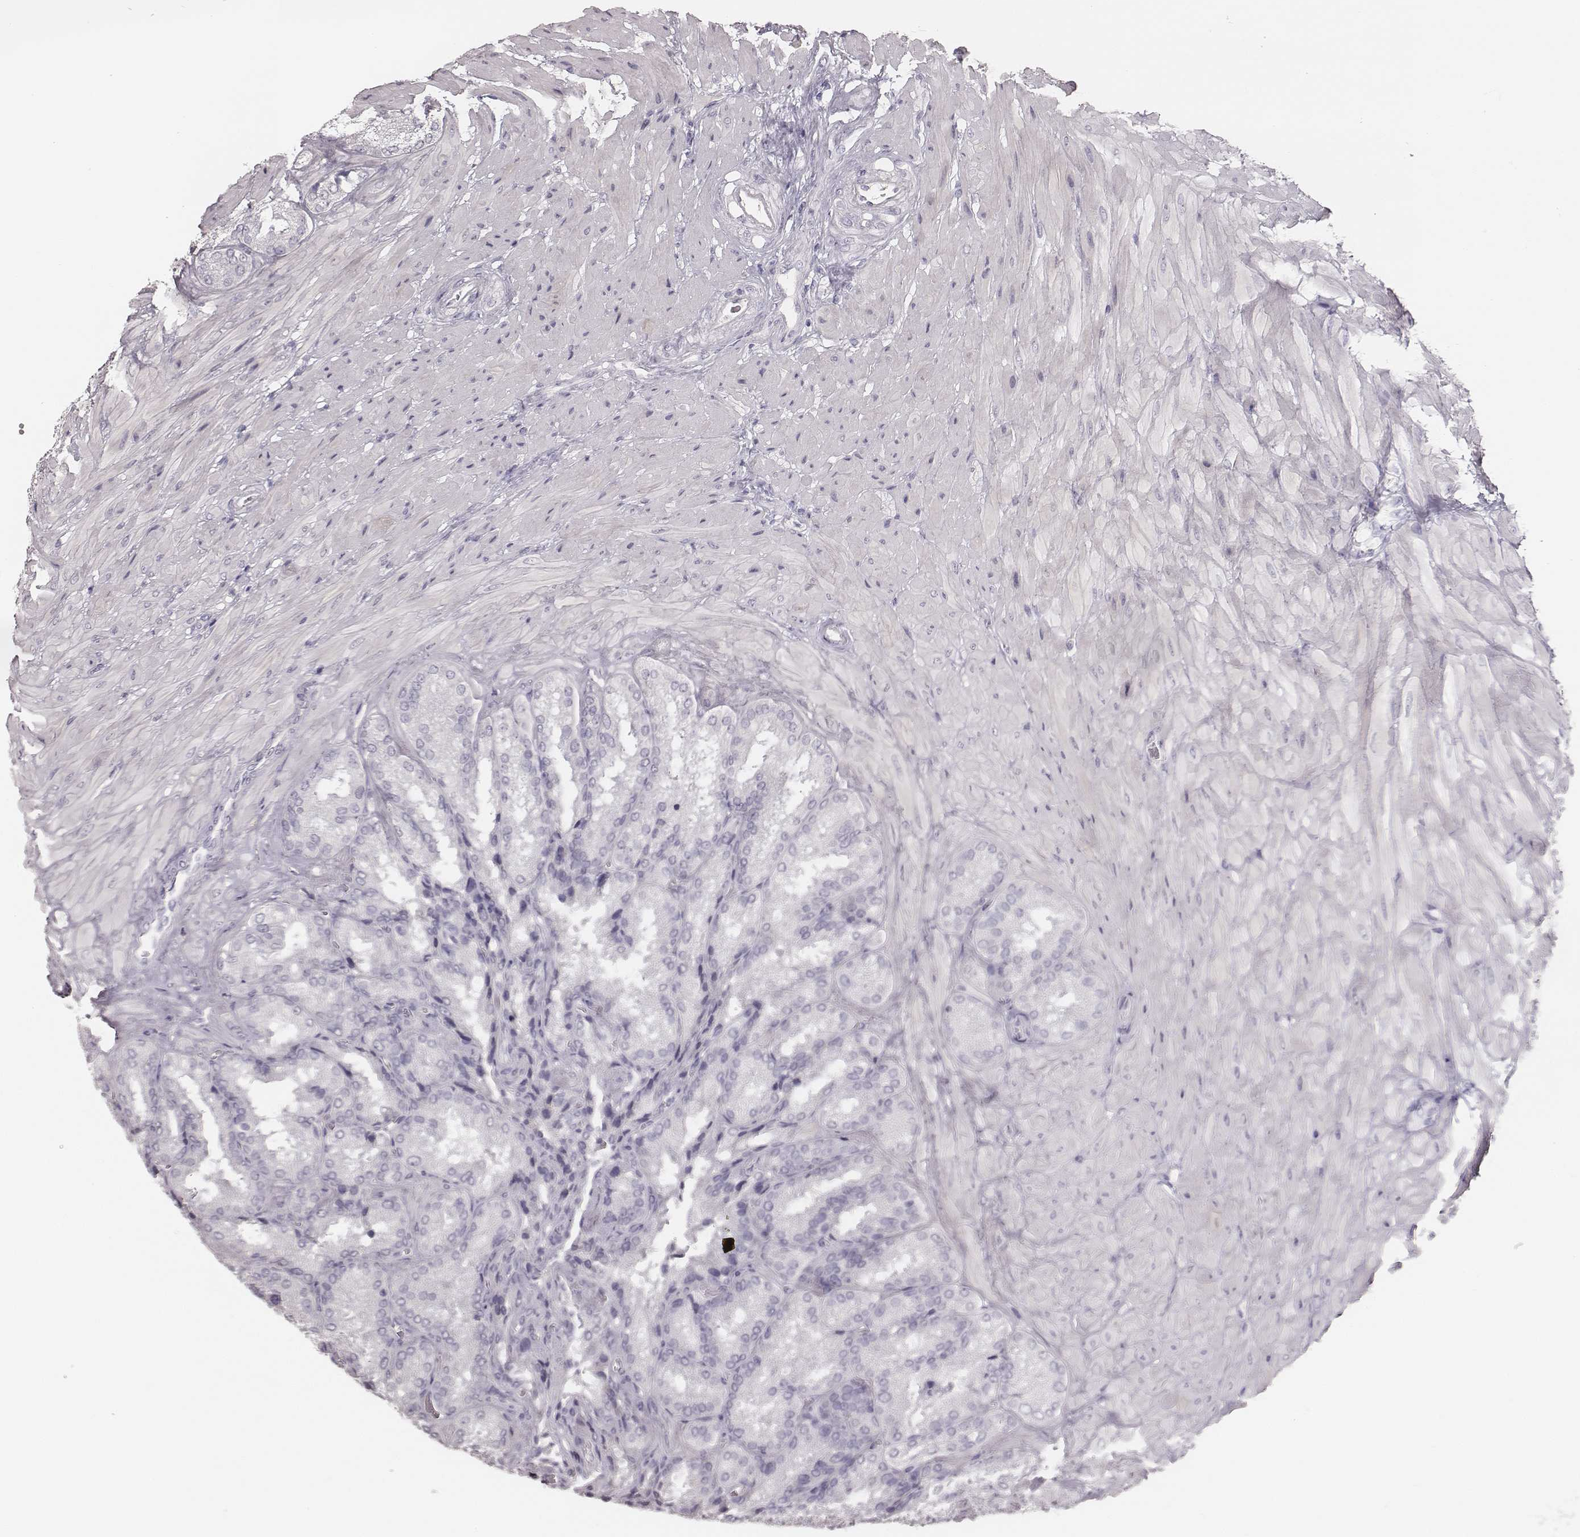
{"staining": {"intensity": "negative", "quantity": "none", "location": "none"}, "tissue": "seminal vesicle", "cell_type": "Glandular cells", "image_type": "normal", "snomed": [{"axis": "morphology", "description": "Normal tissue, NOS"}, {"axis": "topography", "description": "Seminal veicle"}], "caption": "Immunohistochemical staining of unremarkable human seminal vesicle exhibits no significant expression in glandular cells.", "gene": "MYH6", "patient": {"sex": "male", "age": 37}}